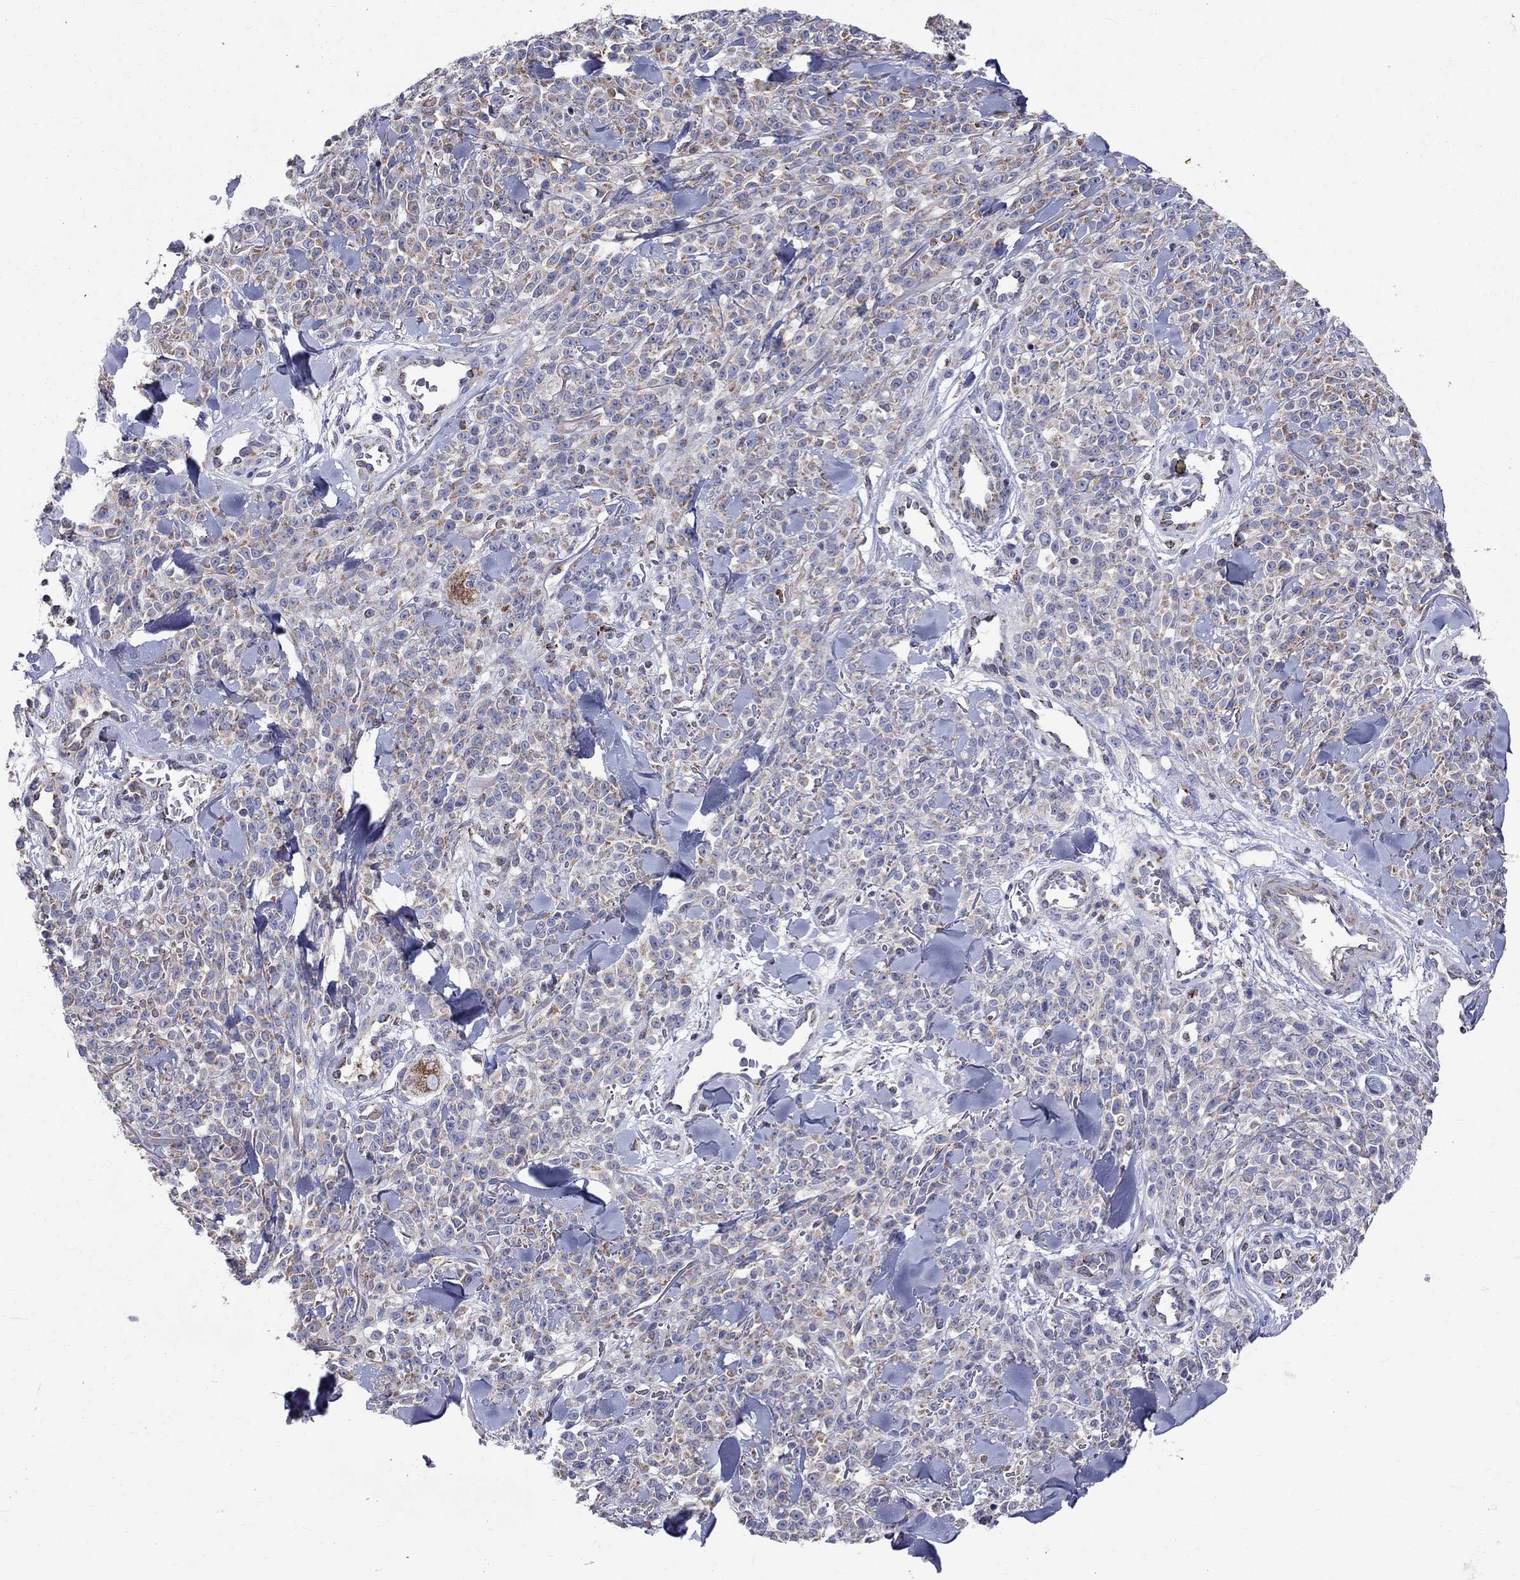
{"staining": {"intensity": "moderate", "quantity": "<25%", "location": "cytoplasmic/membranous"}, "tissue": "melanoma", "cell_type": "Tumor cells", "image_type": "cancer", "snomed": [{"axis": "morphology", "description": "Malignant melanoma, NOS"}, {"axis": "topography", "description": "Skin"}, {"axis": "topography", "description": "Skin of trunk"}], "caption": "Tumor cells exhibit low levels of moderate cytoplasmic/membranous staining in approximately <25% of cells in malignant melanoma.", "gene": "SLC4A10", "patient": {"sex": "male", "age": 74}}